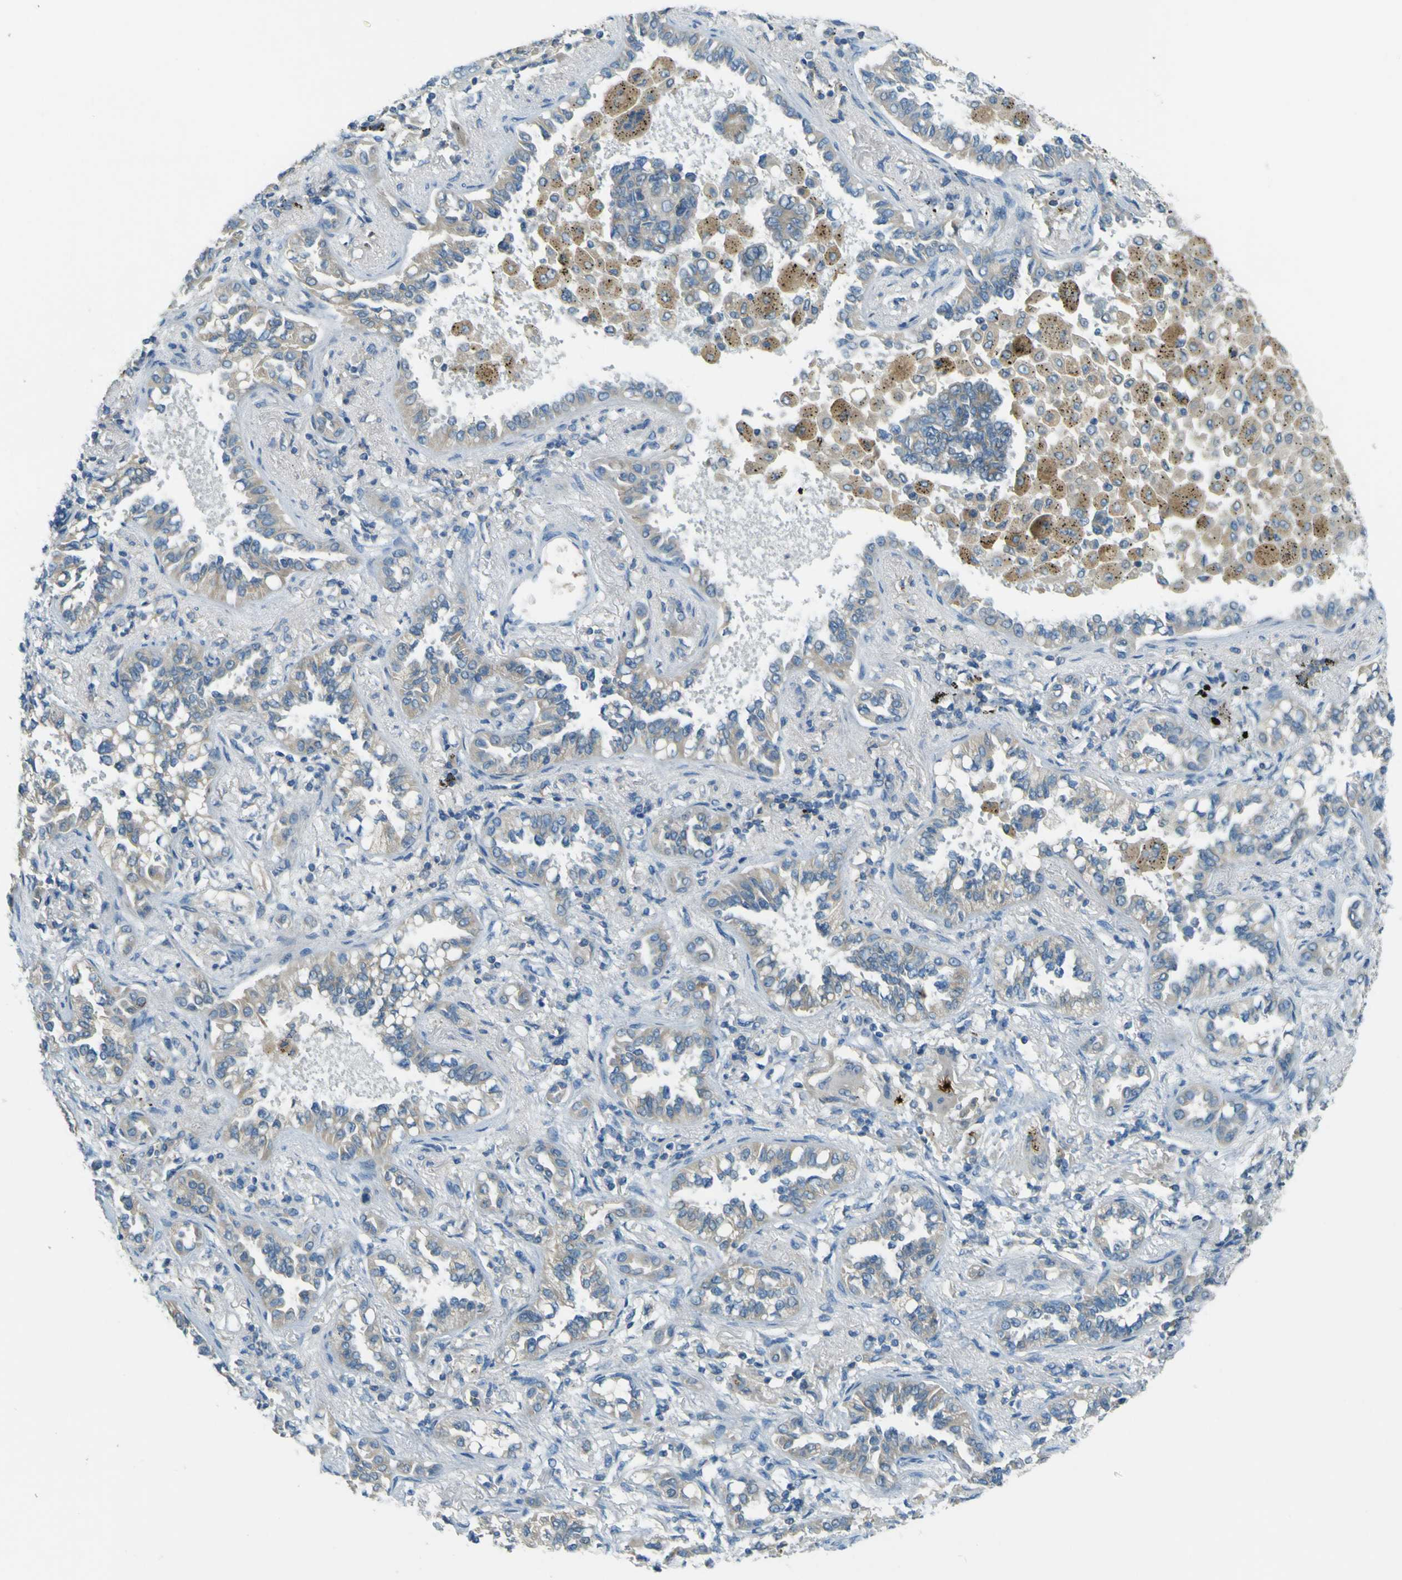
{"staining": {"intensity": "weak", "quantity": ">75%", "location": "cytoplasmic/membranous"}, "tissue": "lung cancer", "cell_type": "Tumor cells", "image_type": "cancer", "snomed": [{"axis": "morphology", "description": "Normal tissue, NOS"}, {"axis": "morphology", "description": "Adenocarcinoma, NOS"}, {"axis": "topography", "description": "Lung"}], "caption": "A histopathology image of lung cancer (adenocarcinoma) stained for a protein reveals weak cytoplasmic/membranous brown staining in tumor cells.", "gene": "FKTN", "patient": {"sex": "male", "age": 59}}